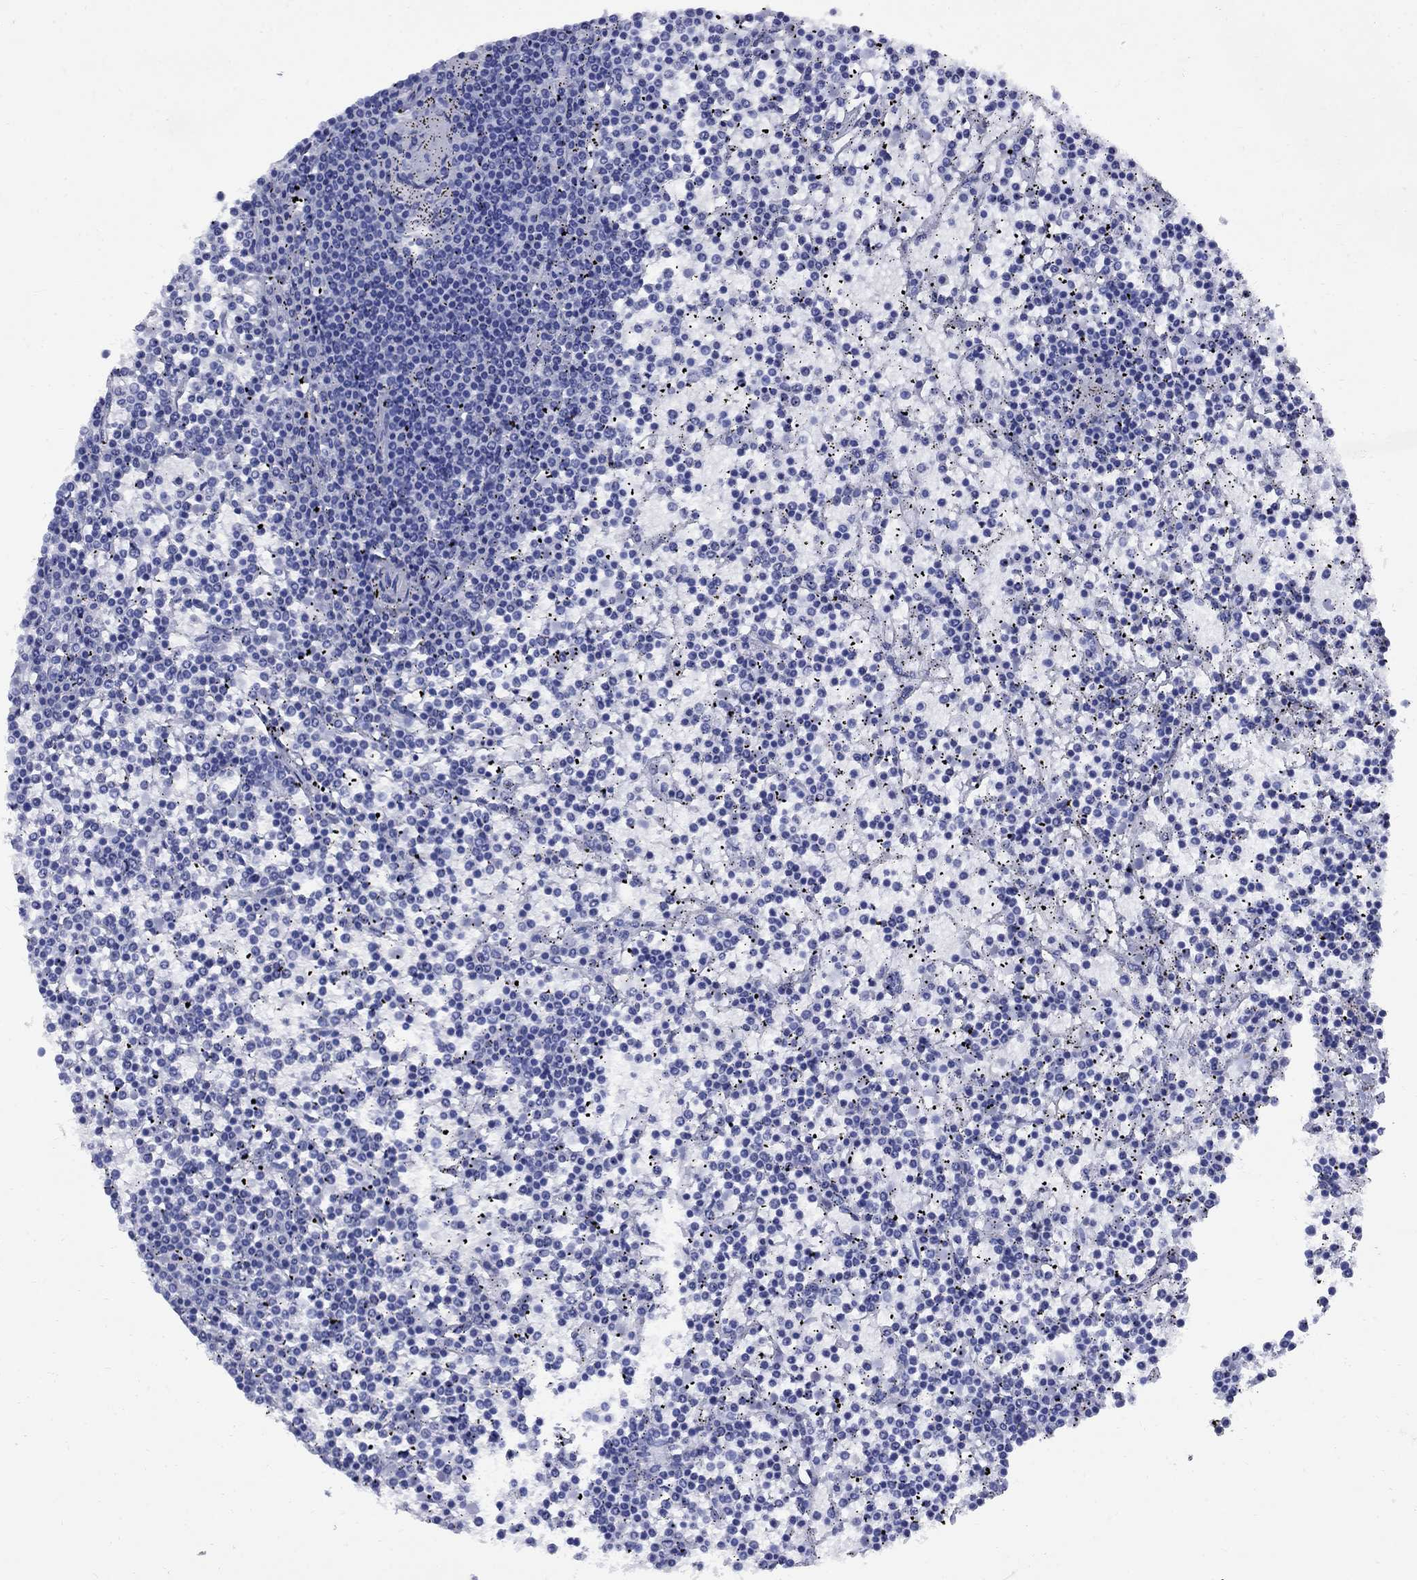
{"staining": {"intensity": "negative", "quantity": "none", "location": "none"}, "tissue": "lymphoma", "cell_type": "Tumor cells", "image_type": "cancer", "snomed": [{"axis": "morphology", "description": "Malignant lymphoma, non-Hodgkin's type, Low grade"}, {"axis": "topography", "description": "Spleen"}], "caption": "Protein analysis of low-grade malignant lymphoma, non-Hodgkin's type displays no significant expression in tumor cells.", "gene": "SMCP", "patient": {"sex": "female", "age": 19}}